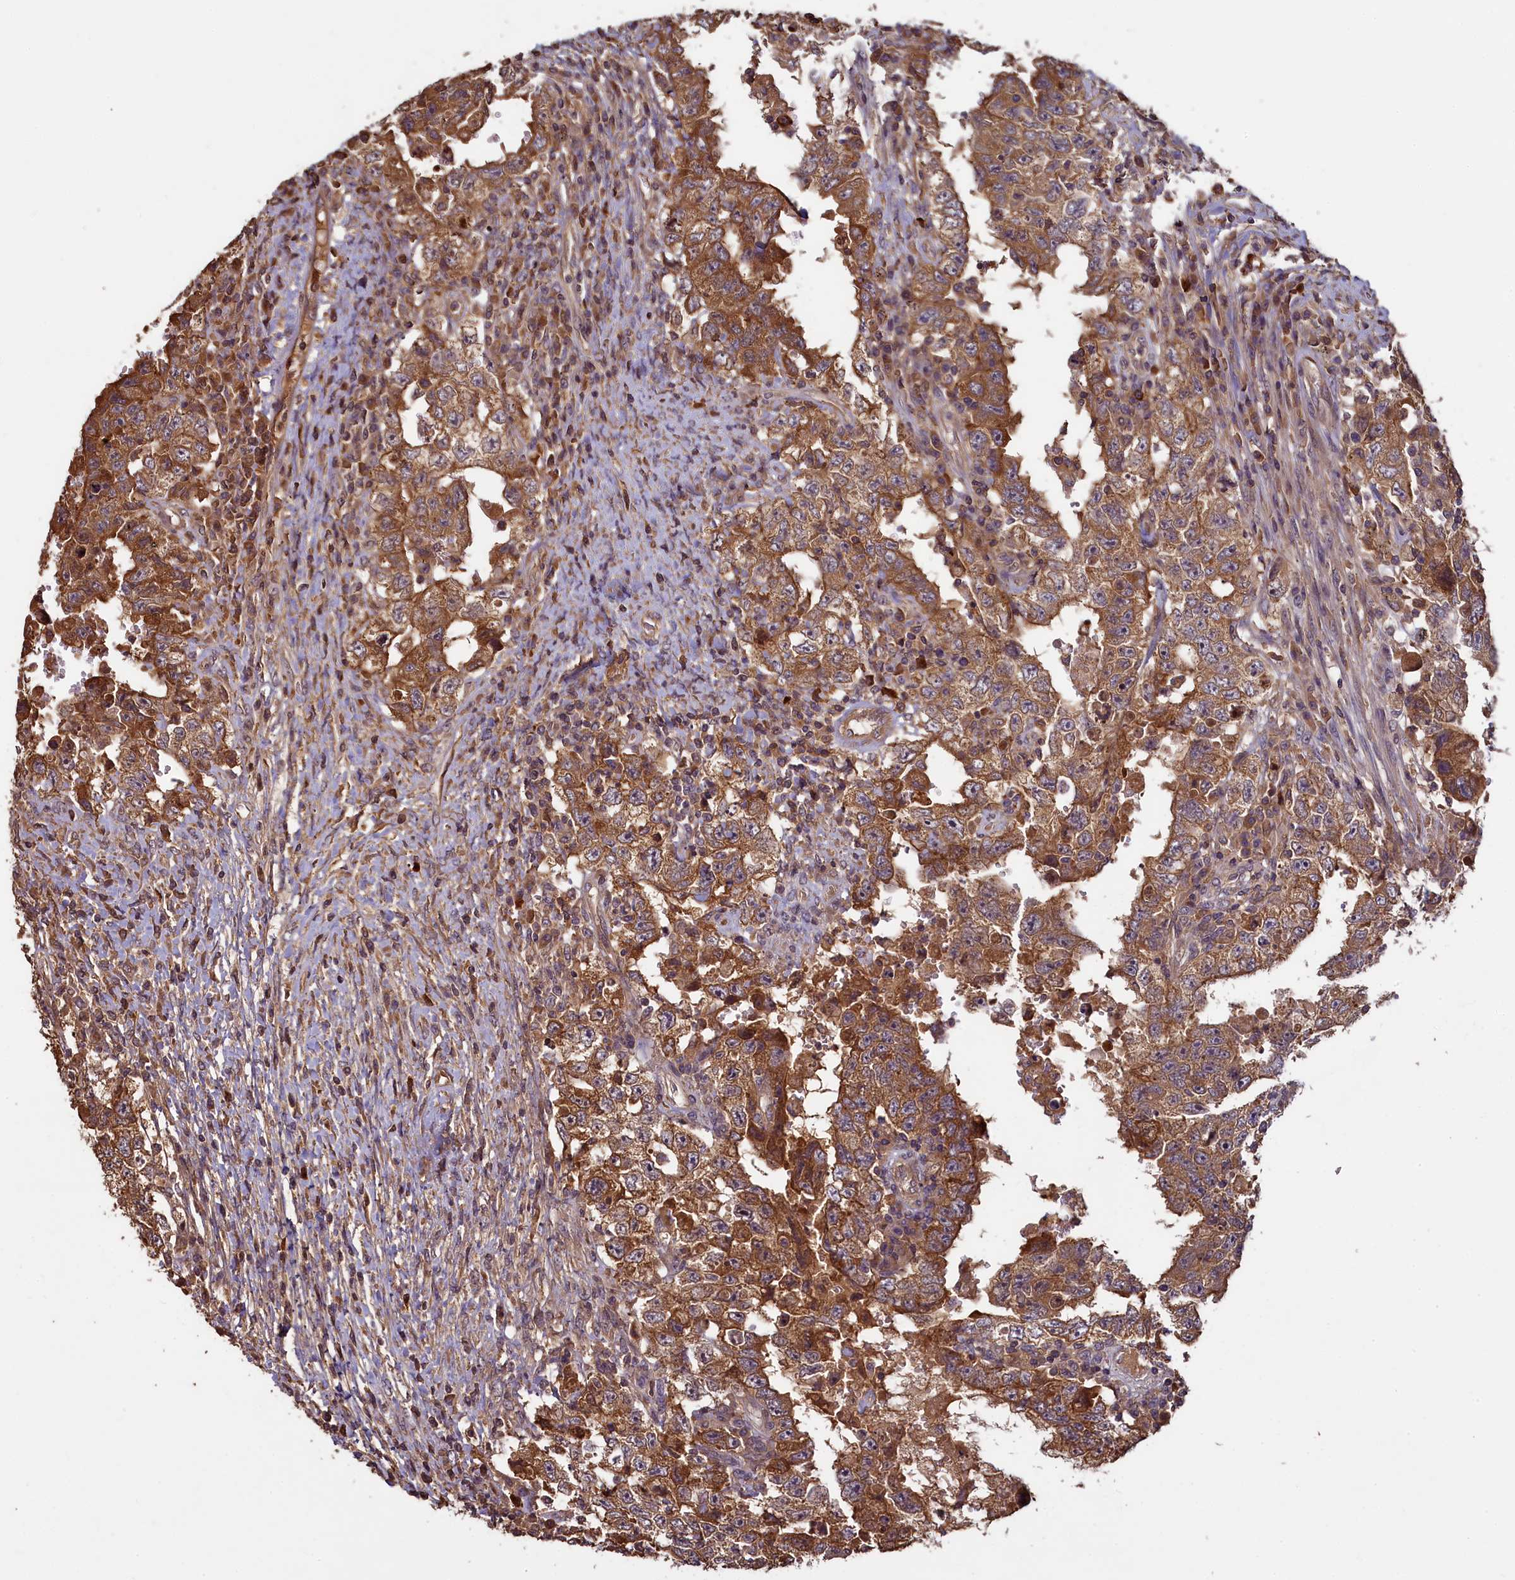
{"staining": {"intensity": "strong", "quantity": ">75%", "location": "cytoplasmic/membranous"}, "tissue": "testis cancer", "cell_type": "Tumor cells", "image_type": "cancer", "snomed": [{"axis": "morphology", "description": "Carcinoma, Embryonal, NOS"}, {"axis": "topography", "description": "Testis"}], "caption": "A high amount of strong cytoplasmic/membranous positivity is identified in approximately >75% of tumor cells in embryonal carcinoma (testis) tissue.", "gene": "NUDT6", "patient": {"sex": "male", "age": 26}}